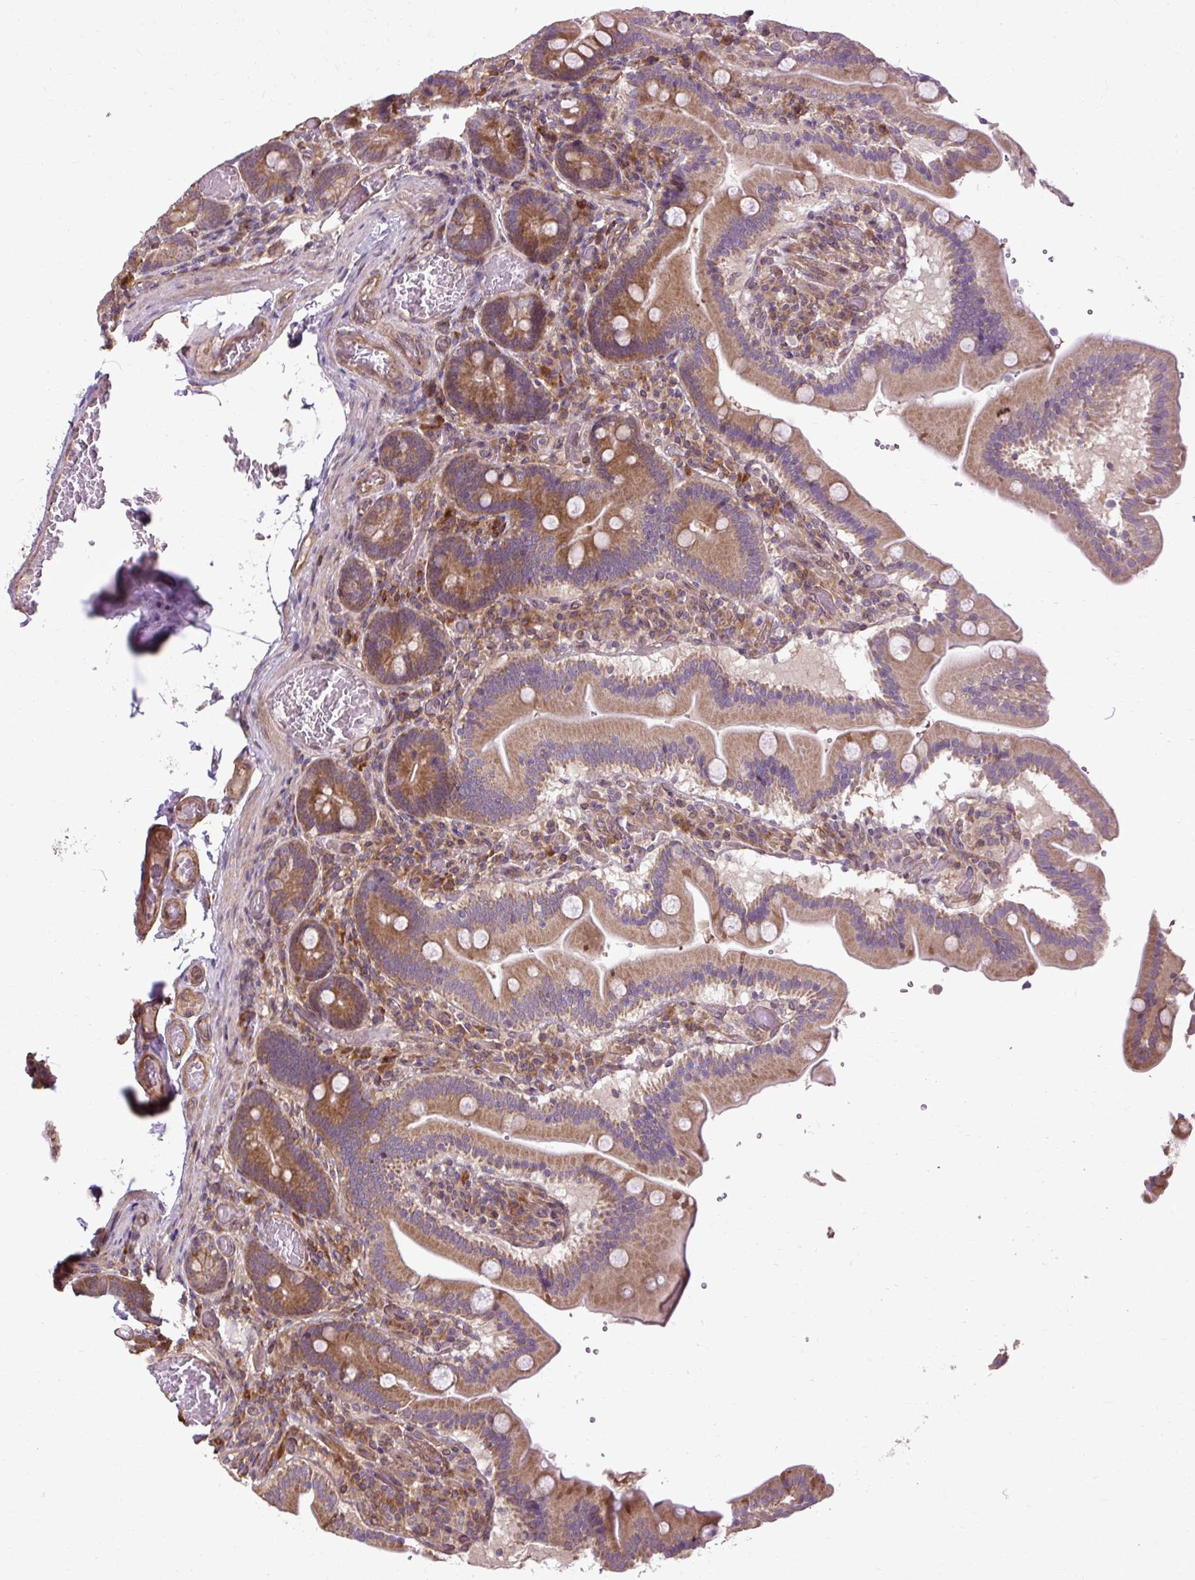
{"staining": {"intensity": "moderate", "quantity": ">75%", "location": "cytoplasmic/membranous"}, "tissue": "duodenum", "cell_type": "Glandular cells", "image_type": "normal", "snomed": [{"axis": "morphology", "description": "Normal tissue, NOS"}, {"axis": "topography", "description": "Duodenum"}], "caption": "The photomicrograph shows a brown stain indicating the presence of a protein in the cytoplasmic/membranous of glandular cells in duodenum. (Stains: DAB in brown, nuclei in blue, Microscopy: brightfield microscopy at high magnification).", "gene": "FLRT1", "patient": {"sex": "female", "age": 62}}